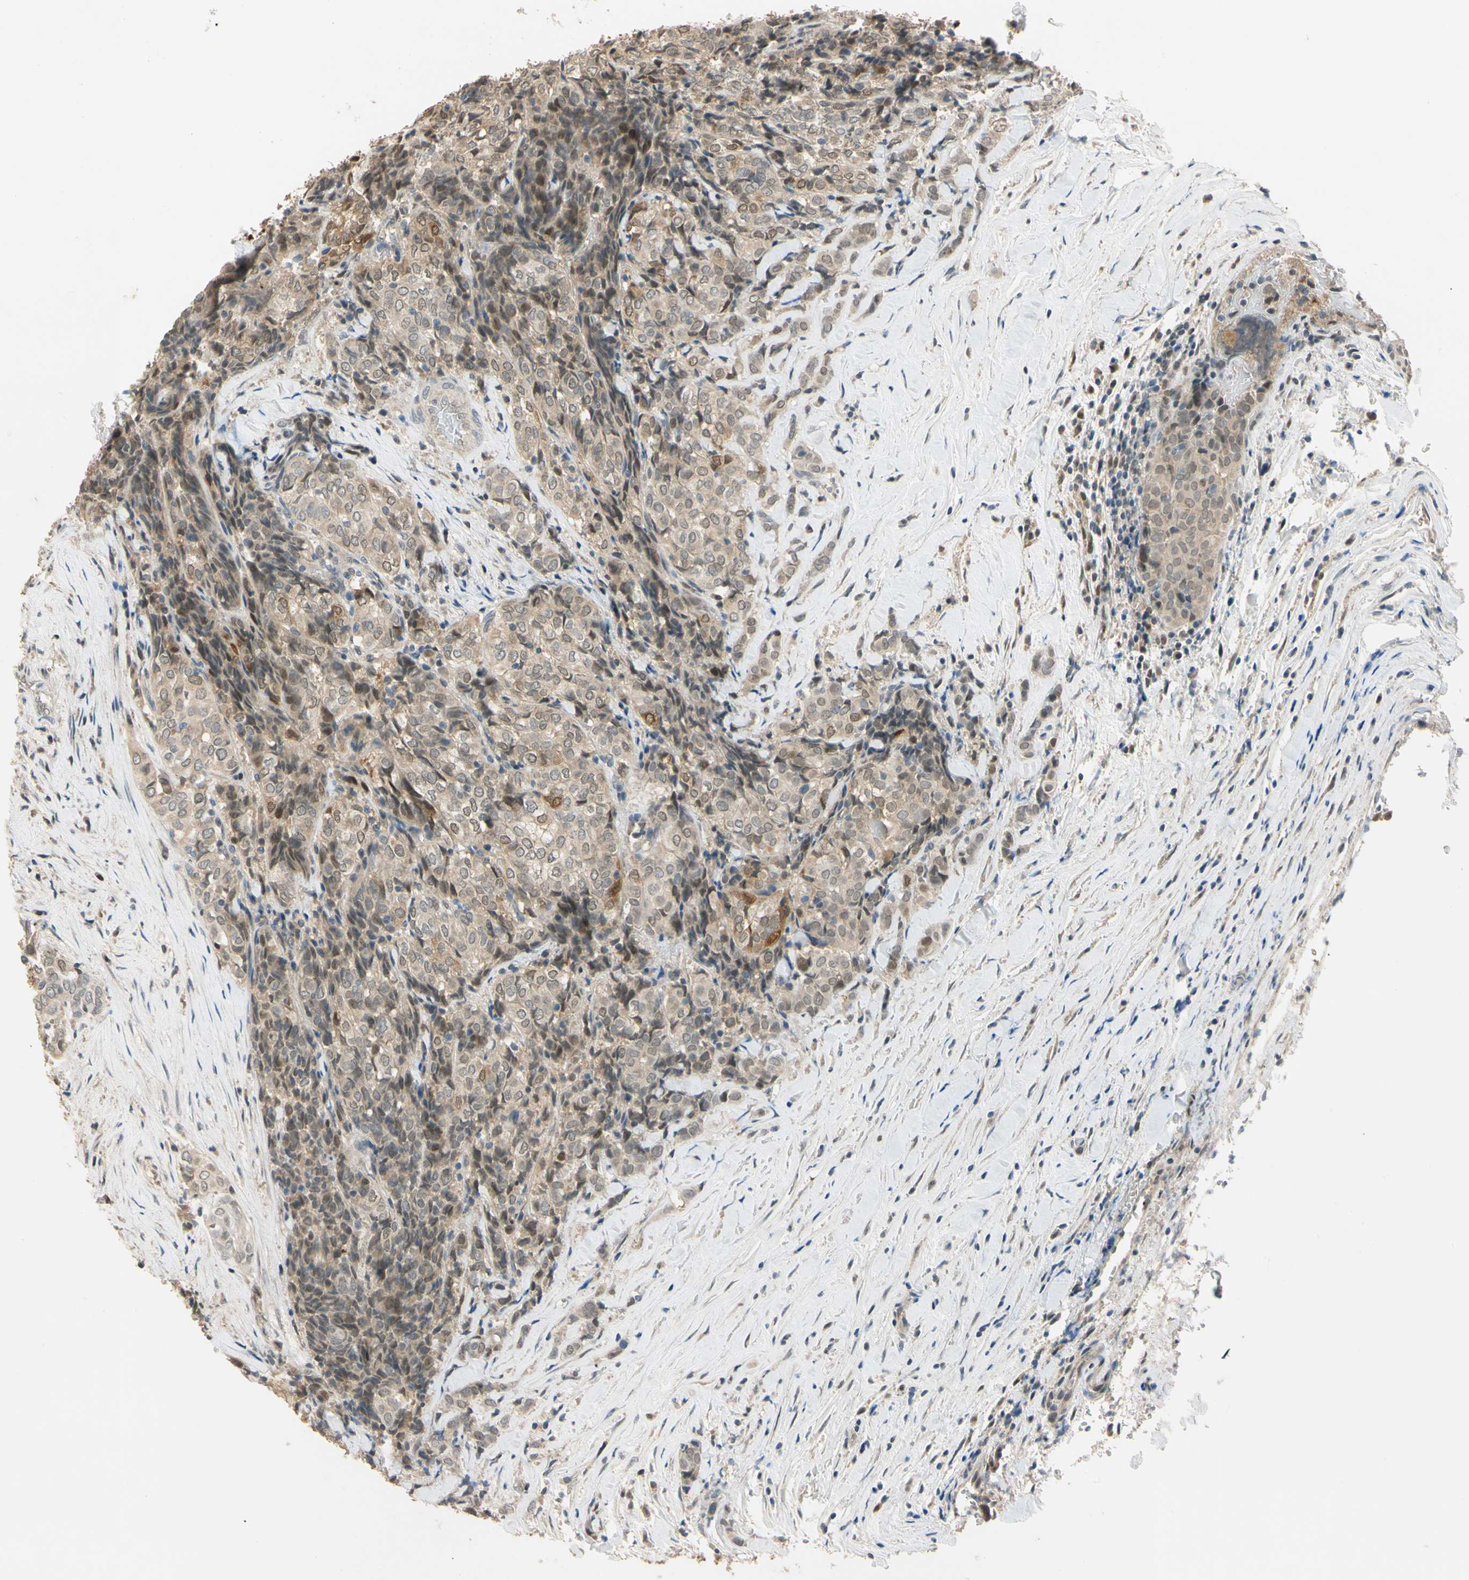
{"staining": {"intensity": "moderate", "quantity": ">75%", "location": "cytoplasmic/membranous,nuclear"}, "tissue": "thyroid cancer", "cell_type": "Tumor cells", "image_type": "cancer", "snomed": [{"axis": "morphology", "description": "Normal tissue, NOS"}, {"axis": "morphology", "description": "Papillary adenocarcinoma, NOS"}, {"axis": "topography", "description": "Thyroid gland"}], "caption": "A medium amount of moderate cytoplasmic/membranous and nuclear positivity is seen in approximately >75% of tumor cells in thyroid cancer (papillary adenocarcinoma) tissue. The staining was performed using DAB to visualize the protein expression in brown, while the nuclei were stained in blue with hematoxylin (Magnification: 20x).", "gene": "RIOX2", "patient": {"sex": "female", "age": 30}}